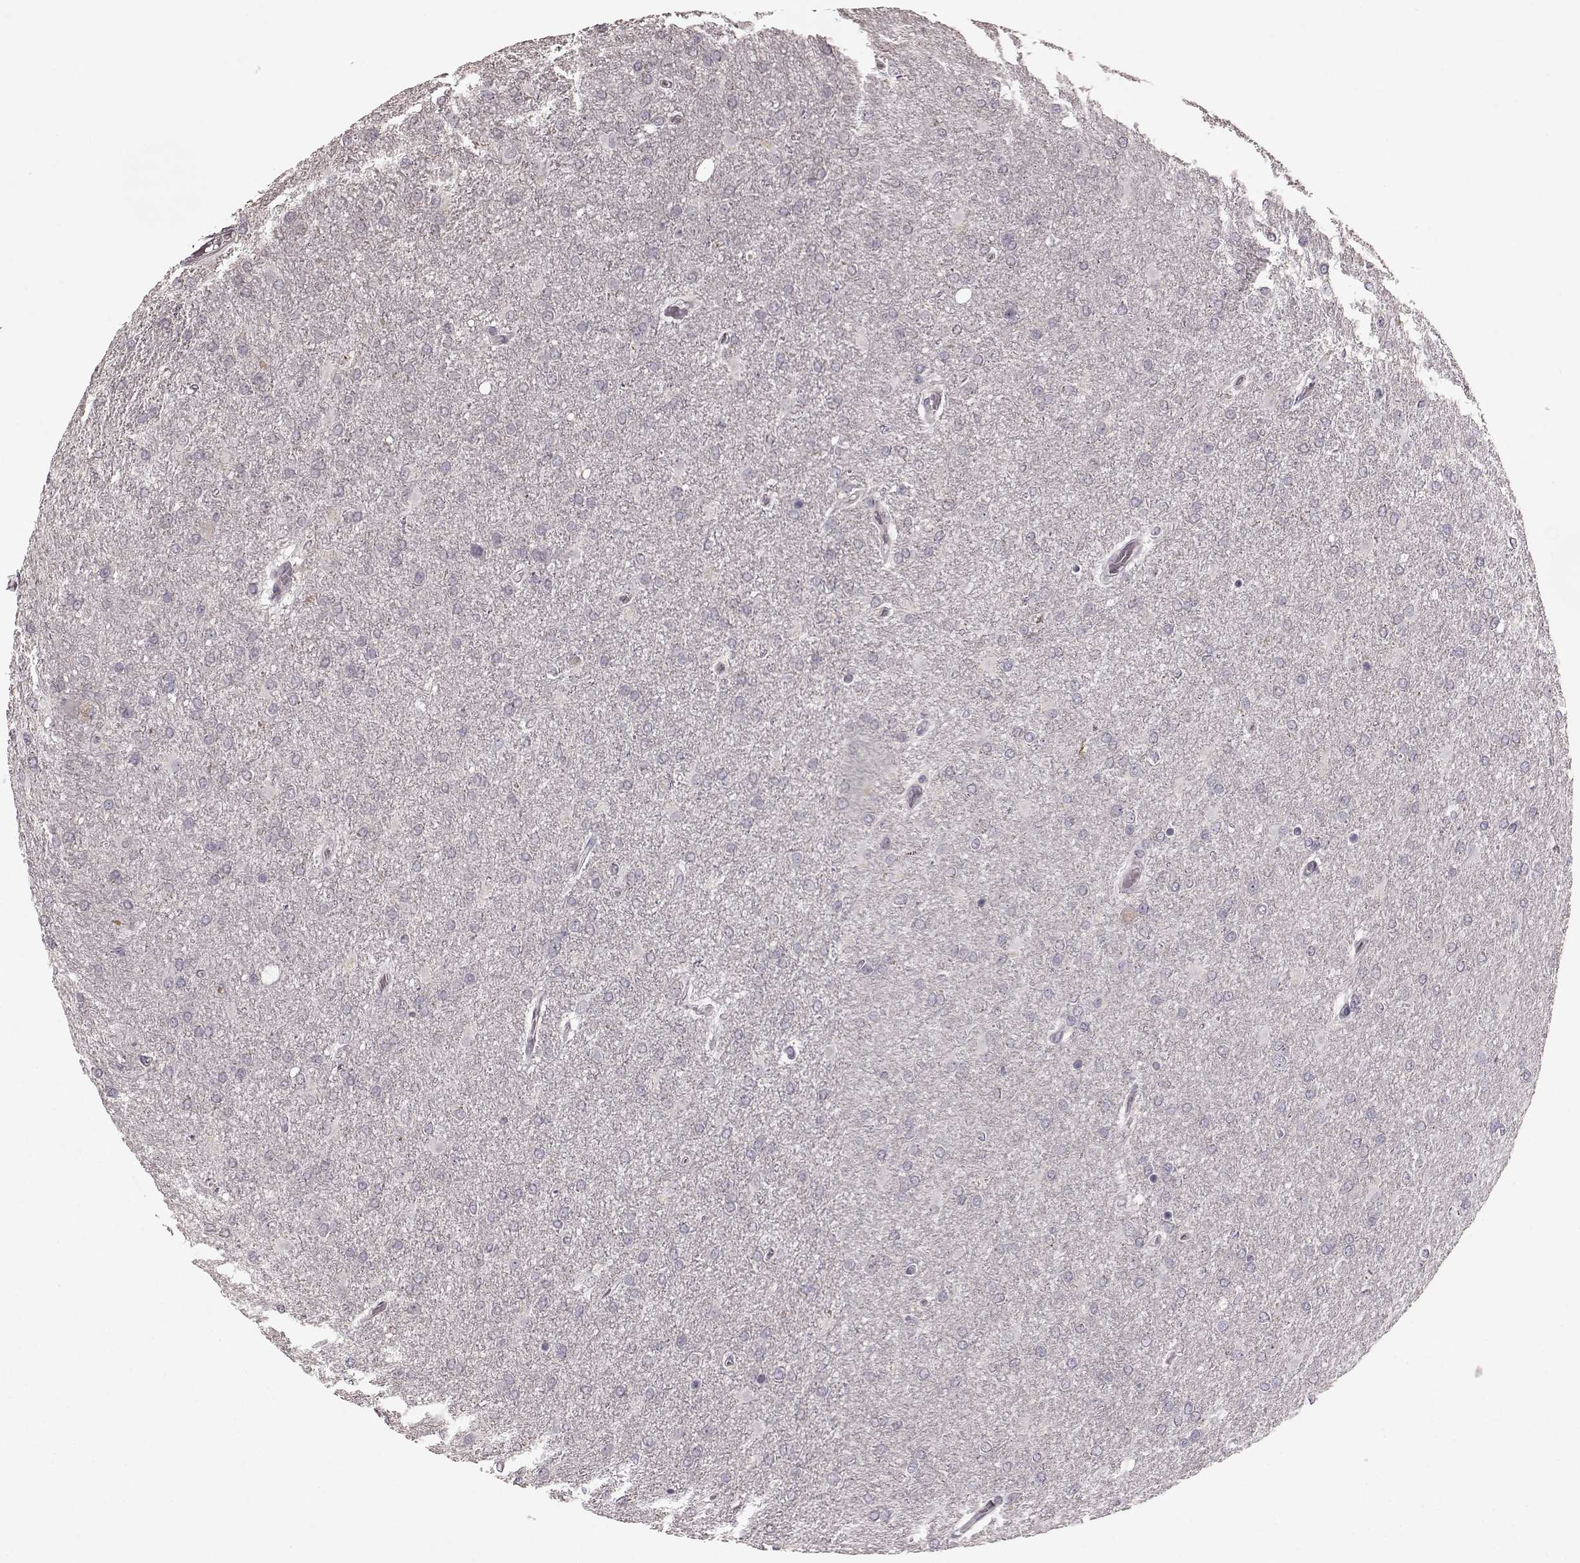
{"staining": {"intensity": "negative", "quantity": "none", "location": "none"}, "tissue": "glioma", "cell_type": "Tumor cells", "image_type": "cancer", "snomed": [{"axis": "morphology", "description": "Glioma, malignant, High grade"}, {"axis": "topography", "description": "Cerebral cortex"}], "caption": "Immunohistochemistry (IHC) of human glioma reveals no positivity in tumor cells.", "gene": "CD28", "patient": {"sex": "male", "age": 70}}